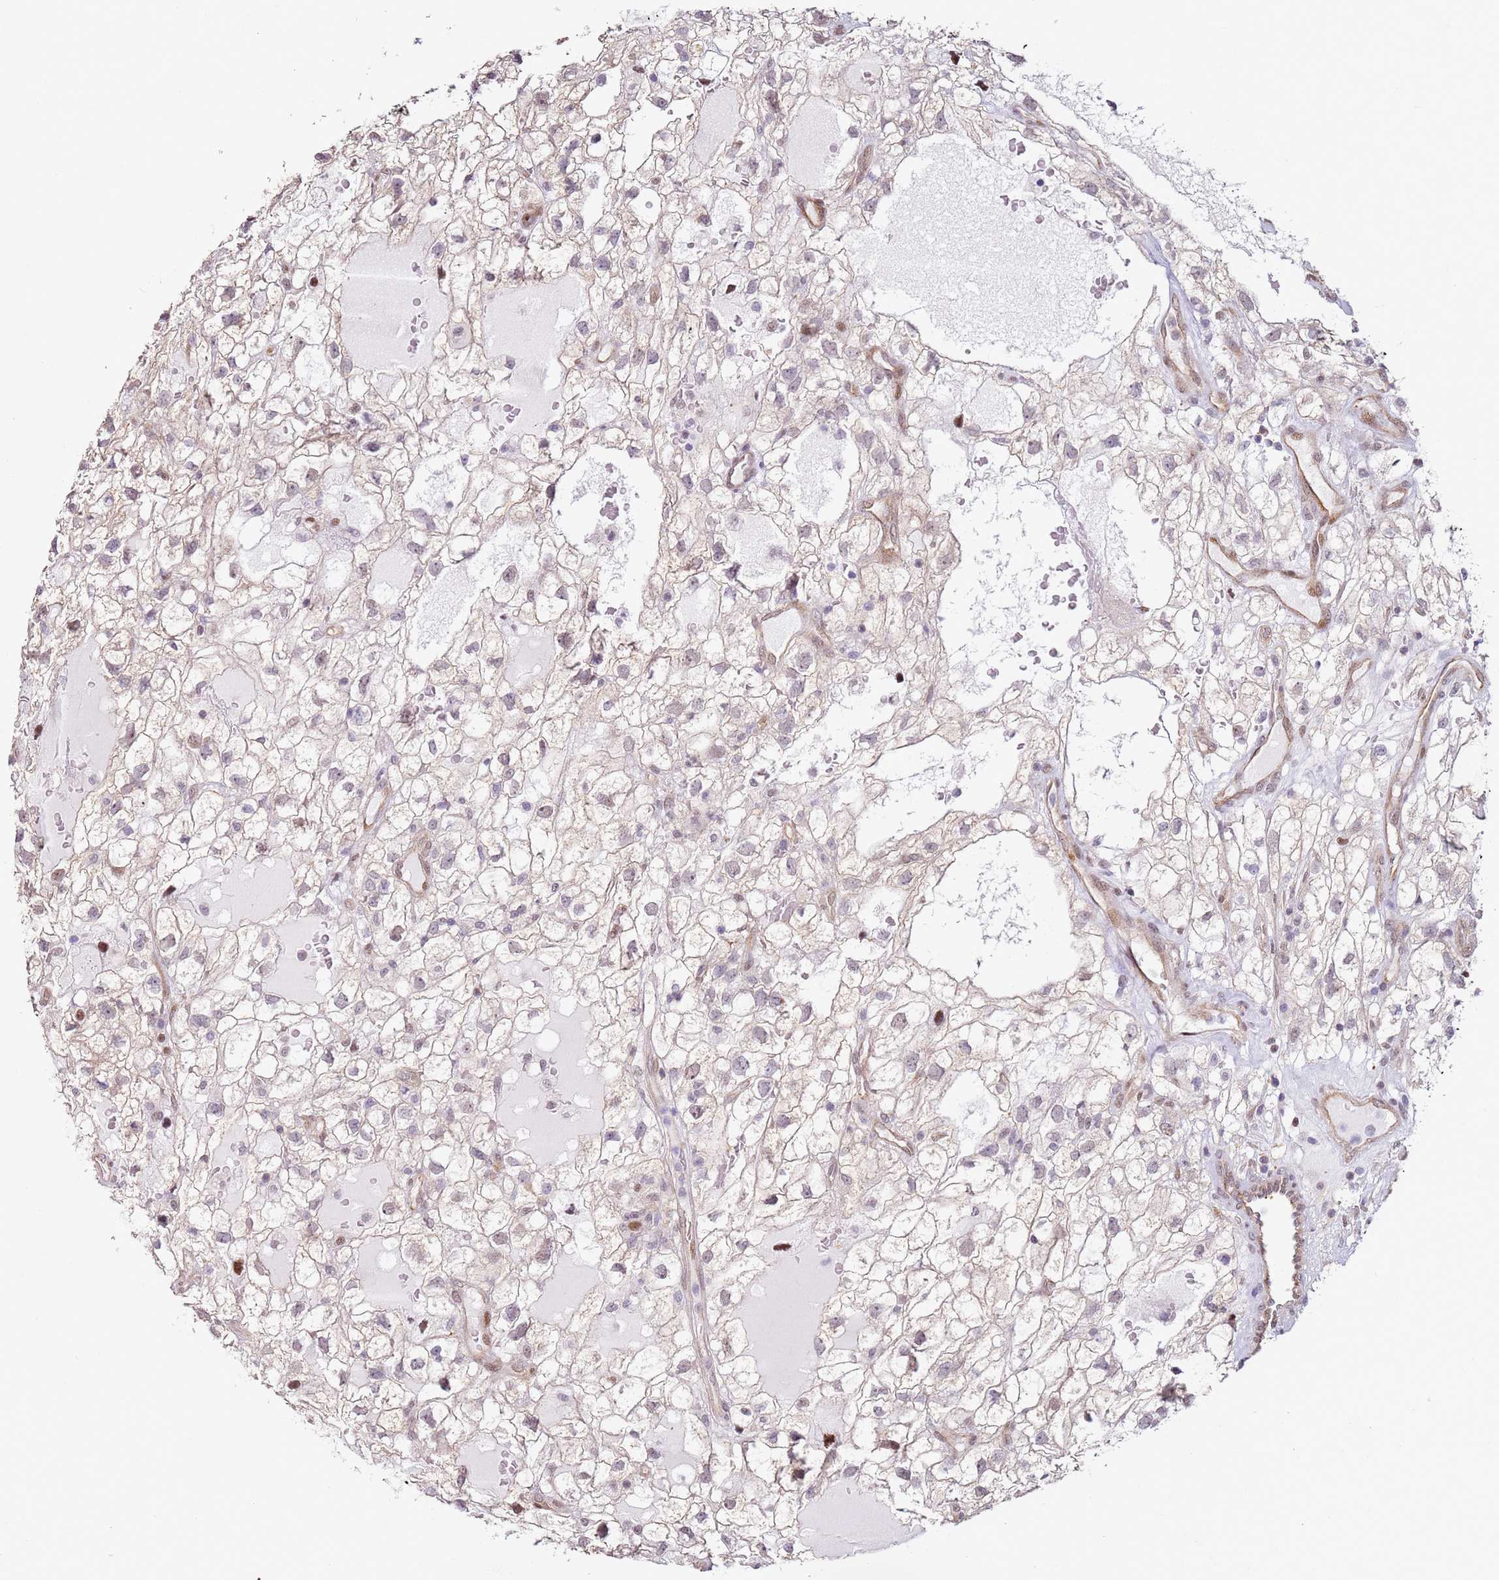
{"staining": {"intensity": "weak", "quantity": "<25%", "location": "nuclear"}, "tissue": "renal cancer", "cell_type": "Tumor cells", "image_type": "cancer", "snomed": [{"axis": "morphology", "description": "Adenocarcinoma, NOS"}, {"axis": "topography", "description": "Kidney"}], "caption": "Immunohistochemical staining of human renal adenocarcinoma displays no significant staining in tumor cells.", "gene": "PSMD4", "patient": {"sex": "male", "age": 59}}